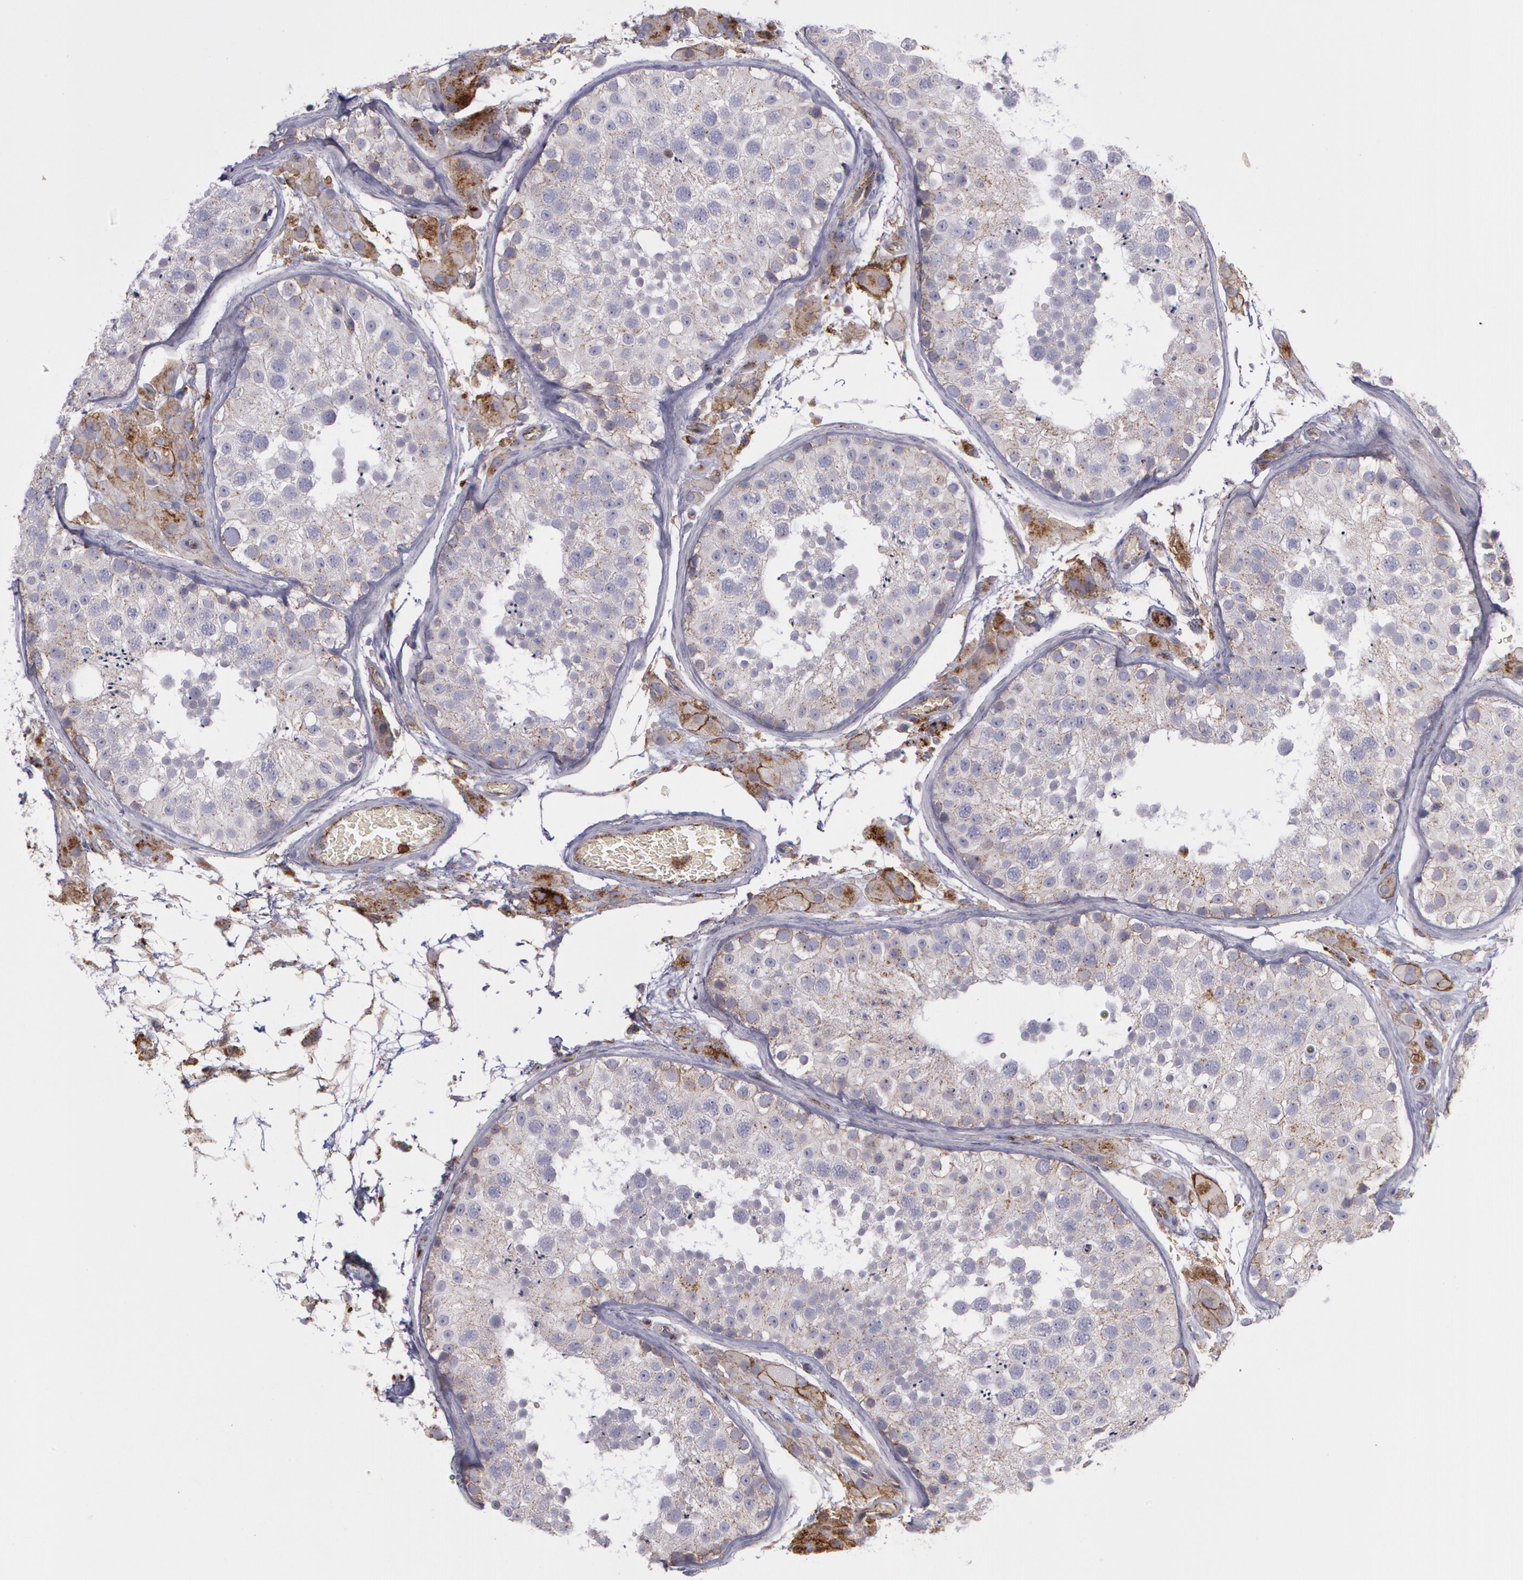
{"staining": {"intensity": "weak", "quantity": "25%-75%", "location": "cytoplasmic/membranous"}, "tissue": "testis", "cell_type": "Cells in seminiferous ducts", "image_type": "normal", "snomed": [{"axis": "morphology", "description": "Normal tissue, NOS"}, {"axis": "topography", "description": "Testis"}], "caption": "Immunohistochemical staining of normal human testis exhibits low levels of weak cytoplasmic/membranous staining in approximately 25%-75% of cells in seminiferous ducts. Immunohistochemistry (ihc) stains the protein of interest in brown and the nuclei are stained blue.", "gene": "FLOT2", "patient": {"sex": "male", "age": 26}}